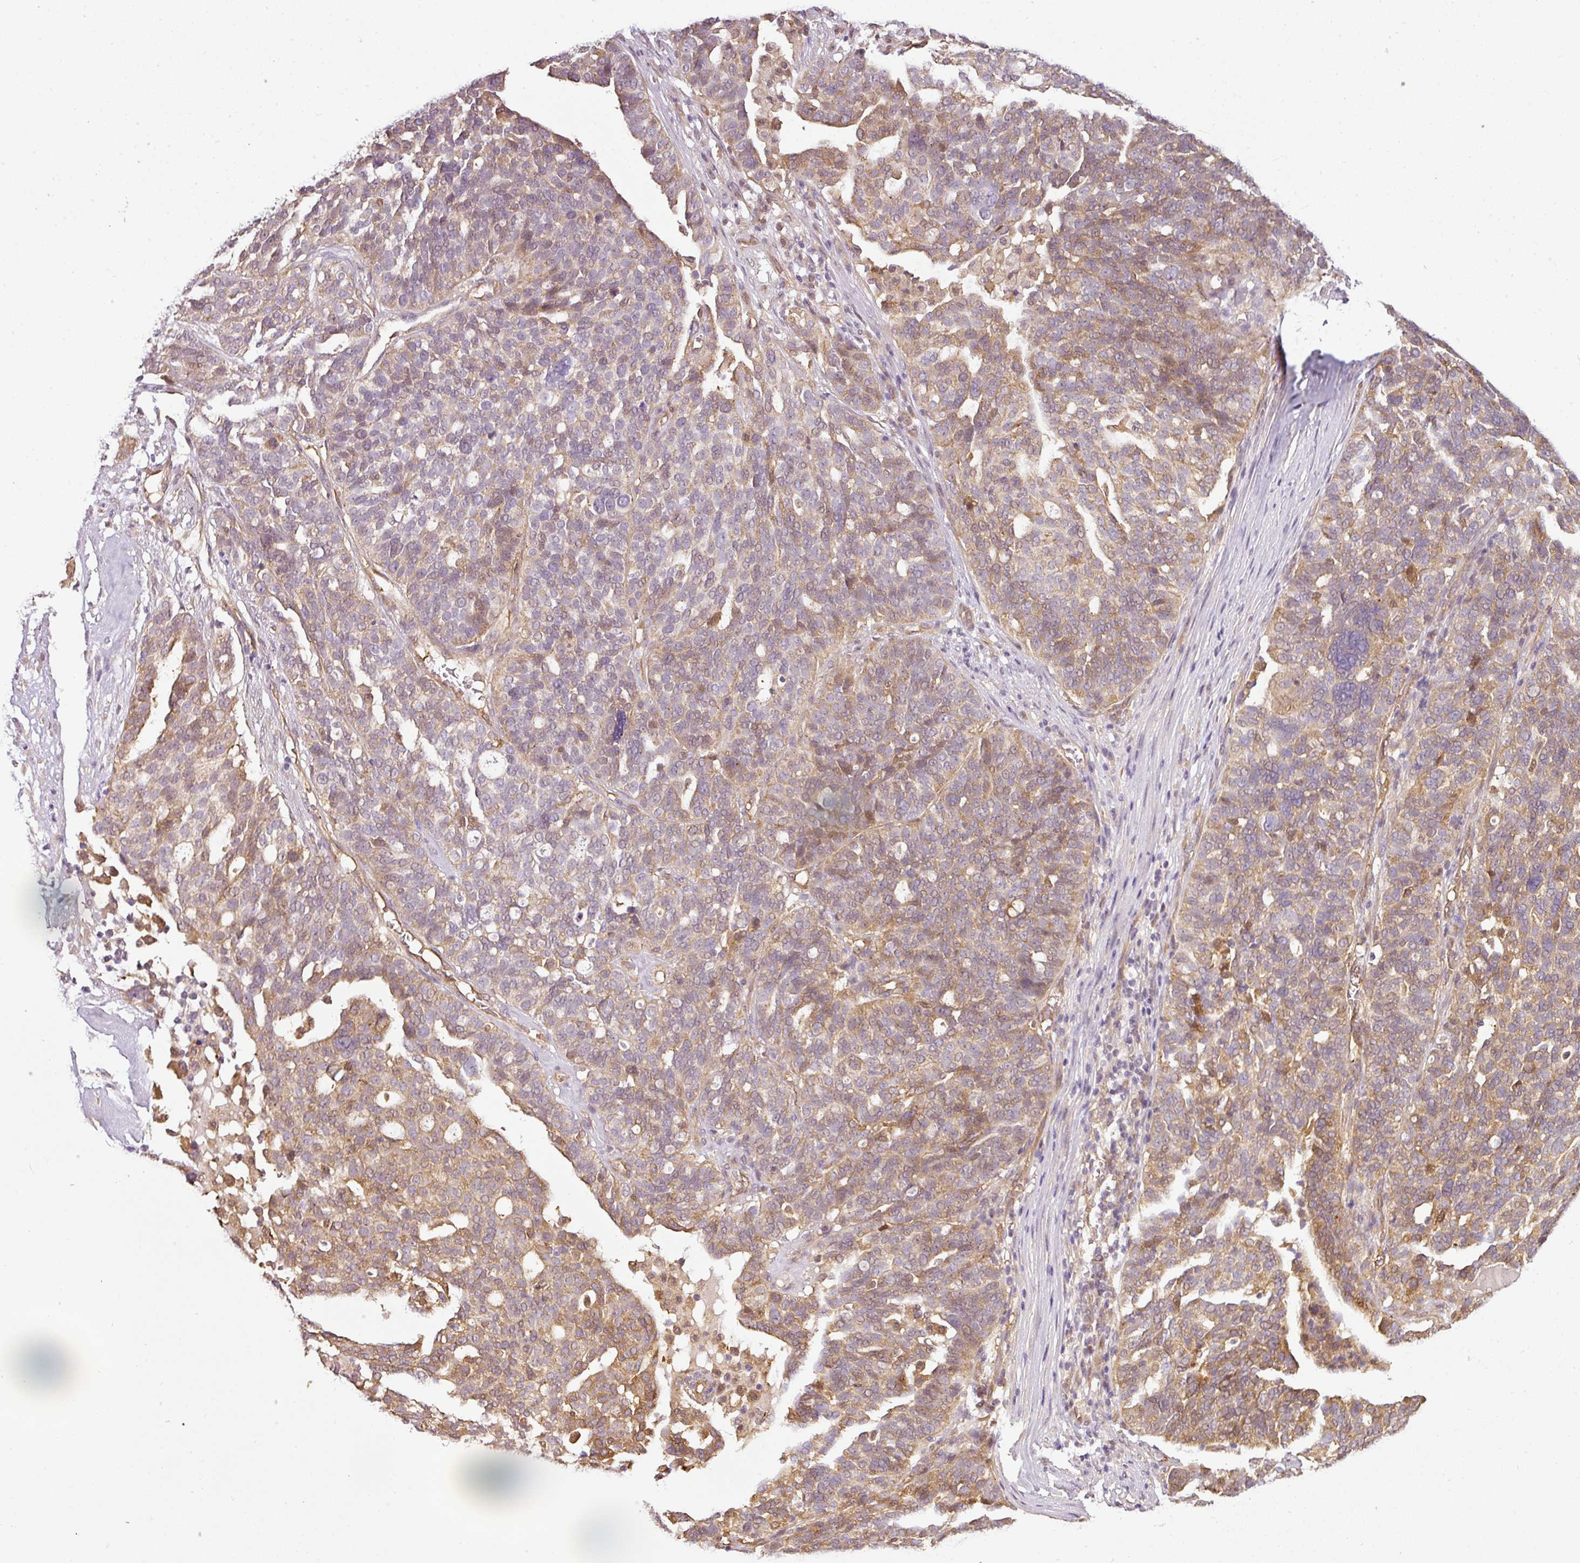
{"staining": {"intensity": "weak", "quantity": "<25%", "location": "cytoplasmic/membranous"}, "tissue": "ovarian cancer", "cell_type": "Tumor cells", "image_type": "cancer", "snomed": [{"axis": "morphology", "description": "Cystadenocarcinoma, serous, NOS"}, {"axis": "topography", "description": "Ovary"}], "caption": "Histopathology image shows no significant protein staining in tumor cells of ovarian cancer.", "gene": "ANKRD18A", "patient": {"sex": "female", "age": 59}}